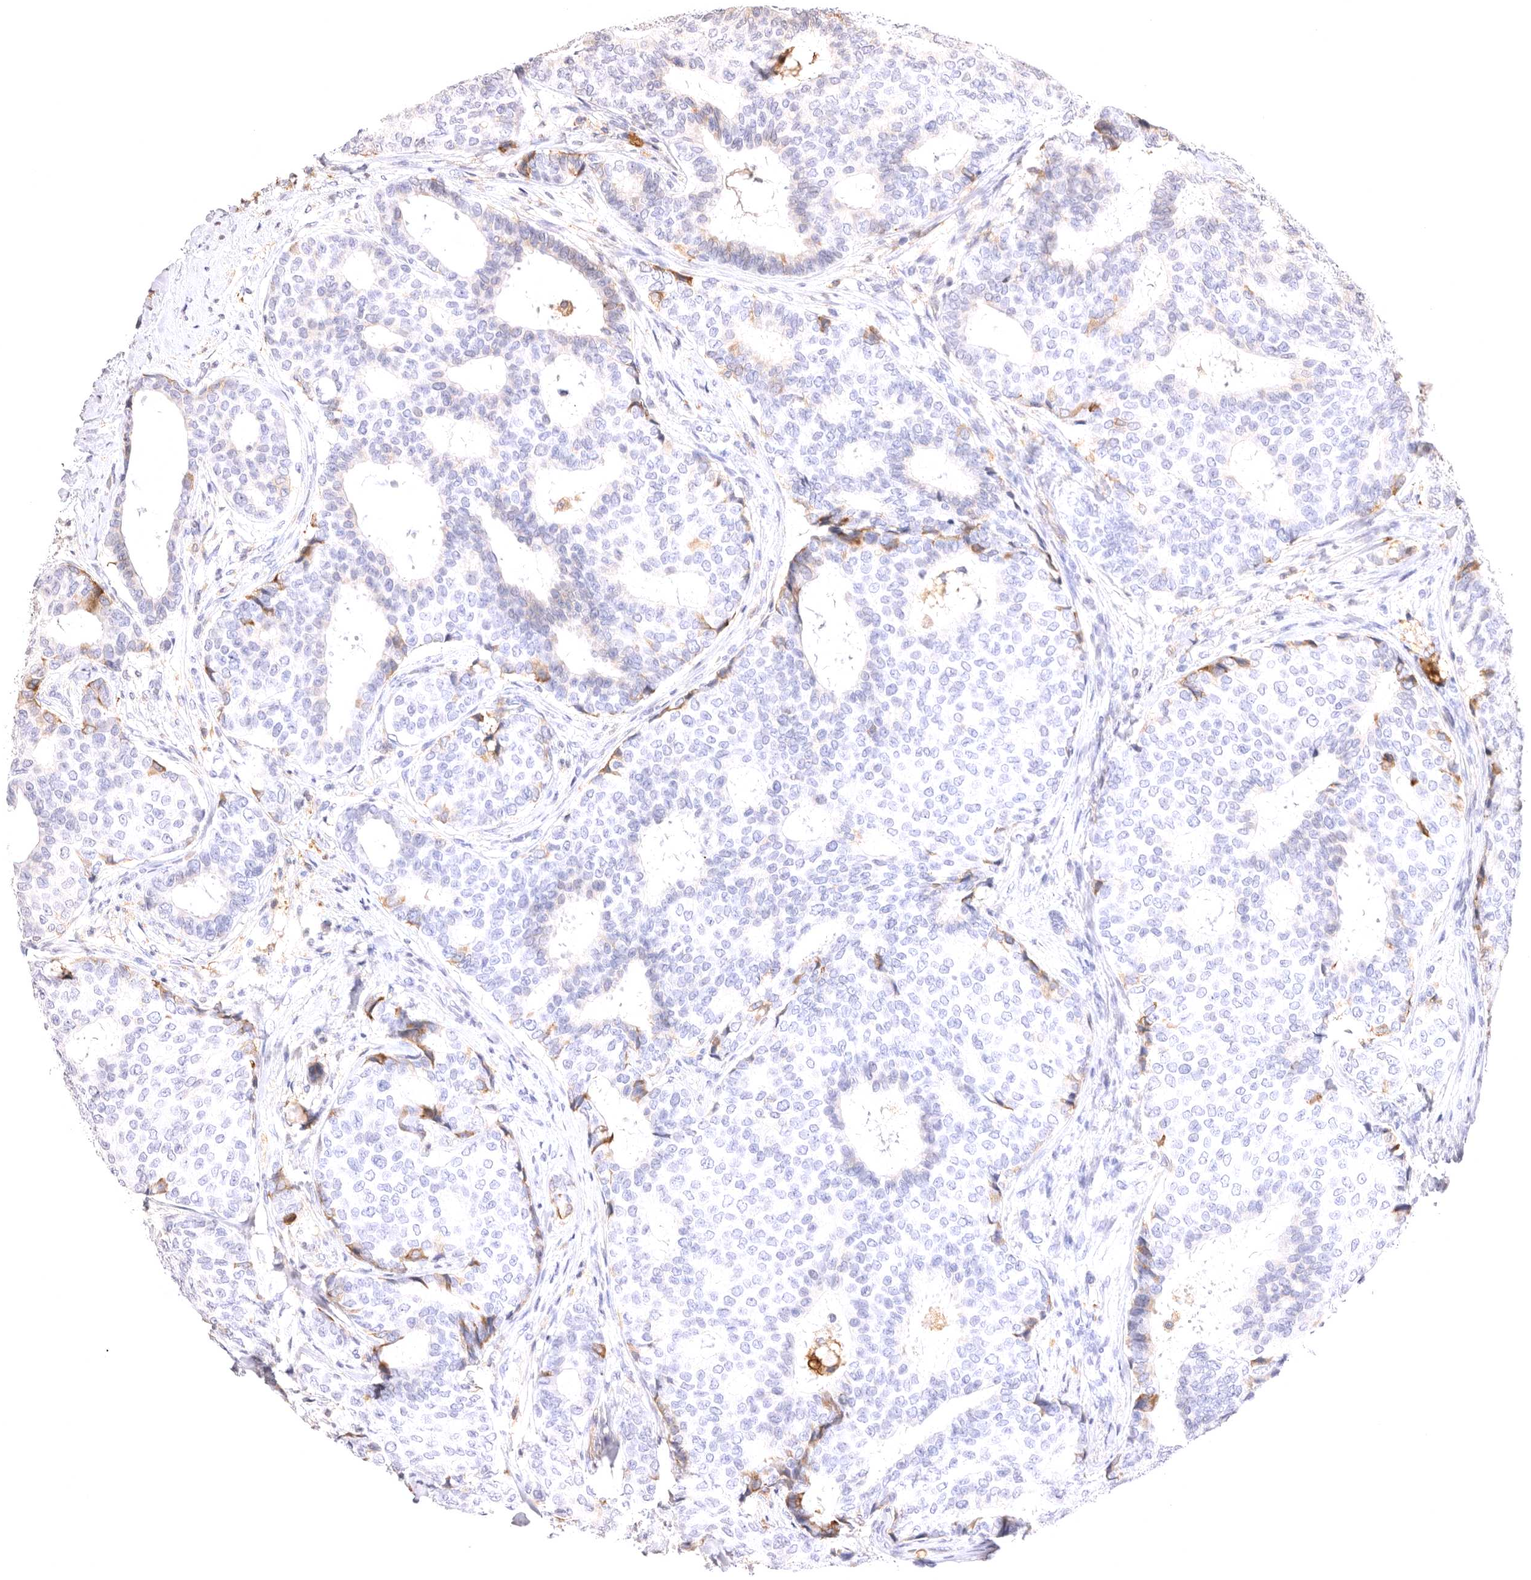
{"staining": {"intensity": "moderate", "quantity": "<25%", "location": "cytoplasmic/membranous"}, "tissue": "breast cancer", "cell_type": "Tumor cells", "image_type": "cancer", "snomed": [{"axis": "morphology", "description": "Duct carcinoma"}, {"axis": "topography", "description": "Breast"}], "caption": "DAB (3,3'-diaminobenzidine) immunohistochemical staining of human breast invasive ductal carcinoma reveals moderate cytoplasmic/membranous protein positivity in approximately <25% of tumor cells.", "gene": "VPS45", "patient": {"sex": "female", "age": 75}}